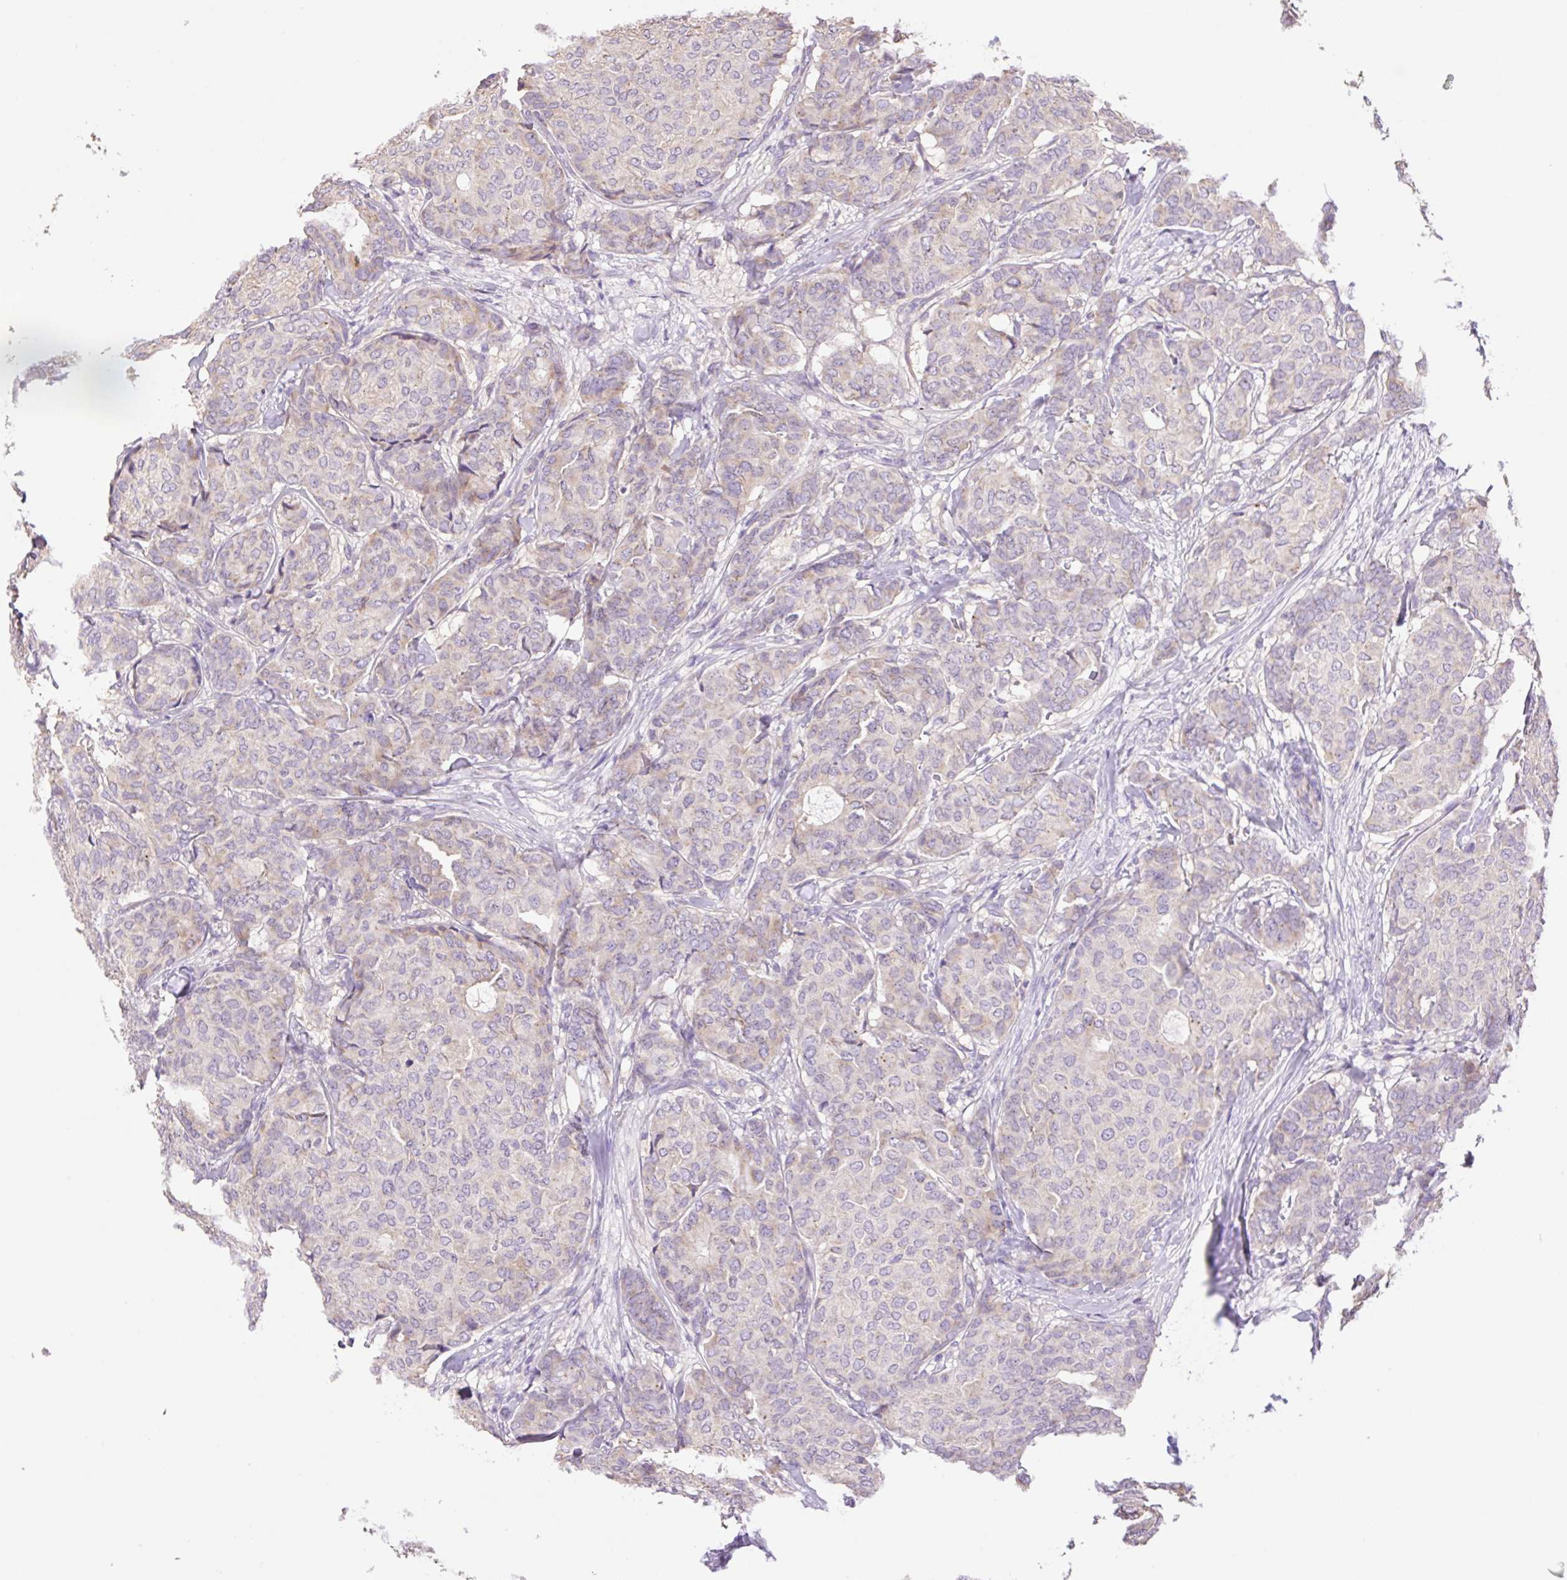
{"staining": {"intensity": "negative", "quantity": "none", "location": "none"}, "tissue": "breast cancer", "cell_type": "Tumor cells", "image_type": "cancer", "snomed": [{"axis": "morphology", "description": "Duct carcinoma"}, {"axis": "topography", "description": "Breast"}], "caption": "Protein analysis of breast cancer (infiltrating ductal carcinoma) shows no significant expression in tumor cells. (Brightfield microscopy of DAB immunohistochemistry at high magnification).", "gene": "COPZ2", "patient": {"sex": "female", "age": 75}}